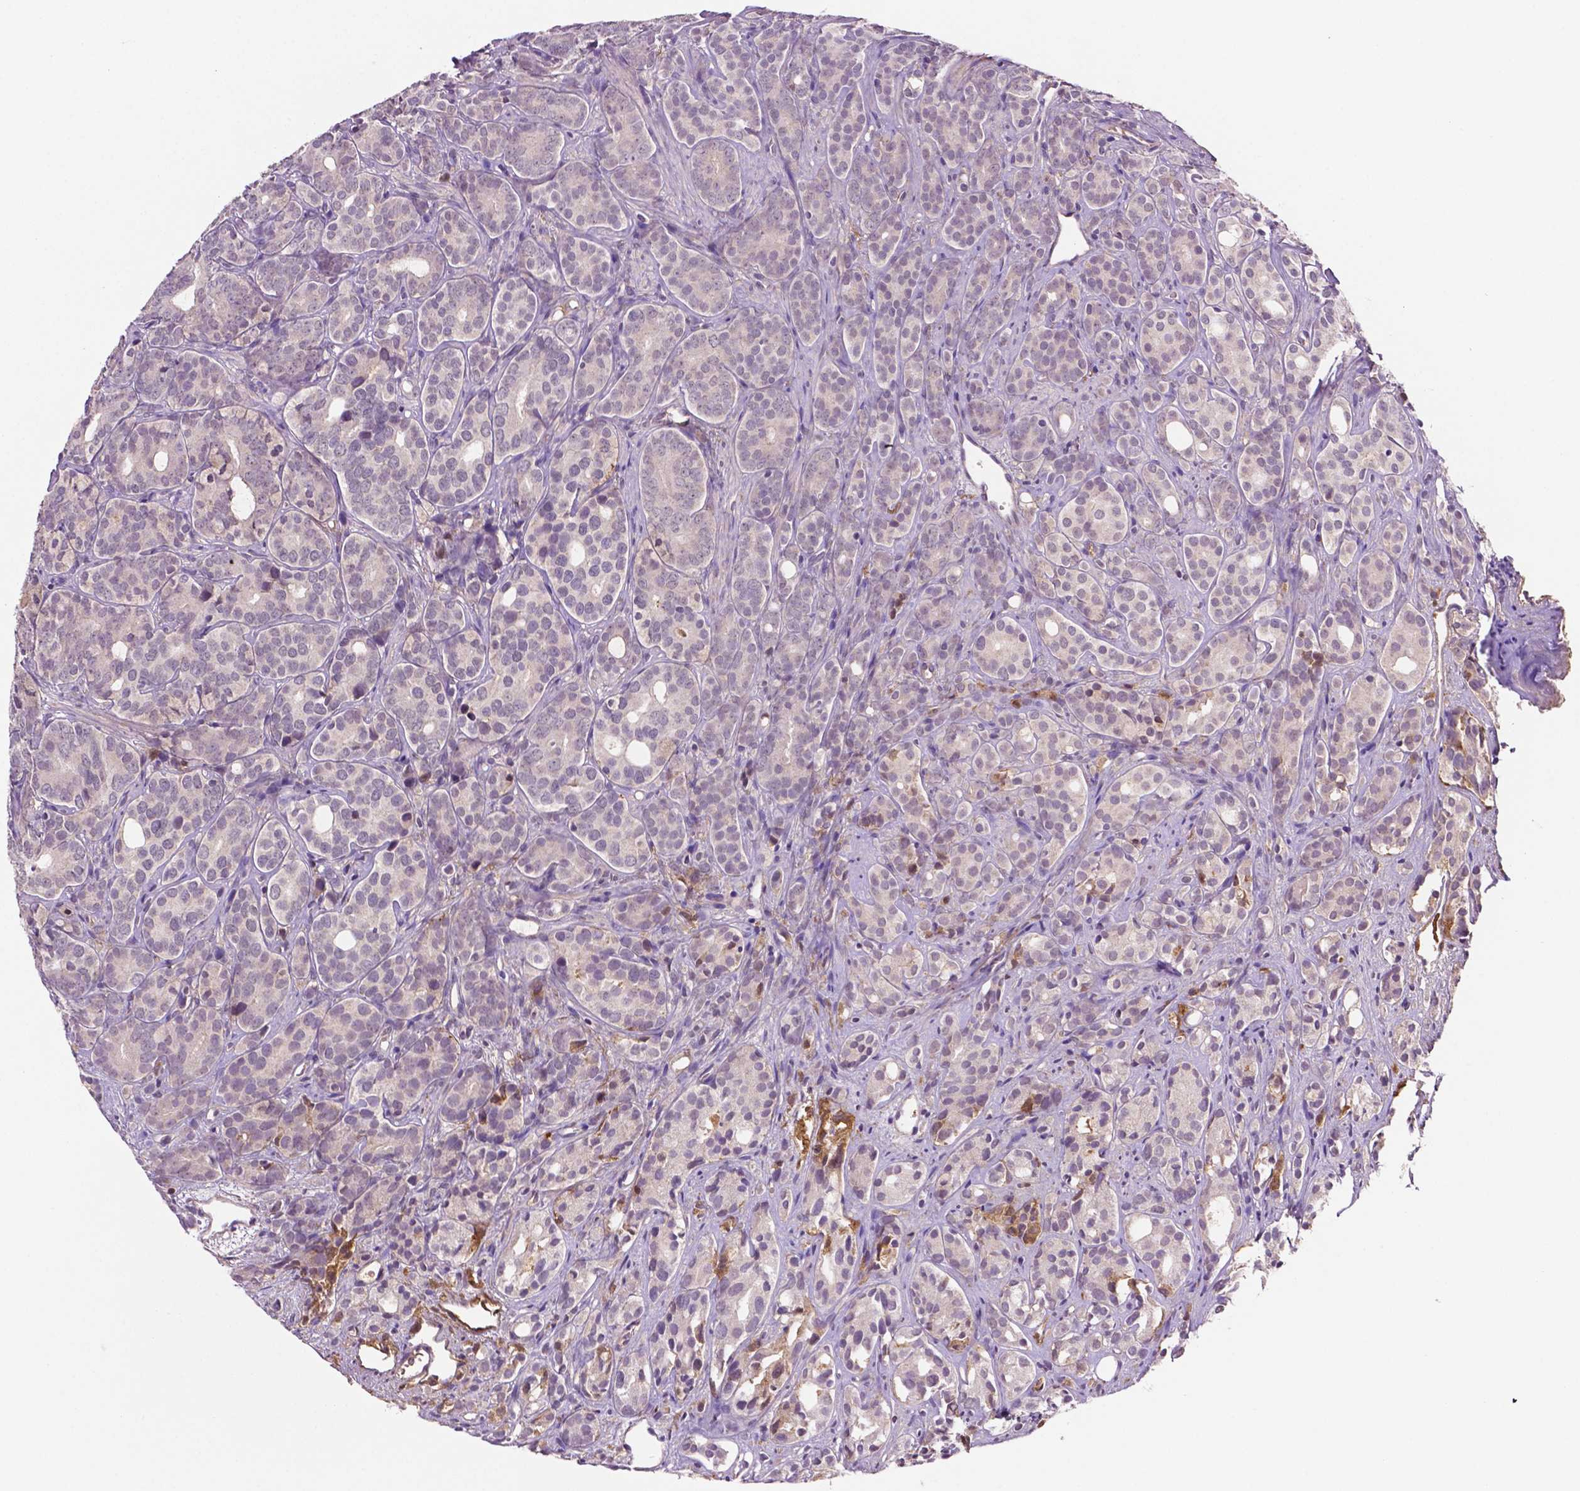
{"staining": {"intensity": "negative", "quantity": "none", "location": "none"}, "tissue": "prostate cancer", "cell_type": "Tumor cells", "image_type": "cancer", "snomed": [{"axis": "morphology", "description": "Adenocarcinoma, High grade"}, {"axis": "topography", "description": "Prostate"}], "caption": "Protein analysis of high-grade adenocarcinoma (prostate) demonstrates no significant positivity in tumor cells.", "gene": "FBLN1", "patient": {"sex": "male", "age": 84}}